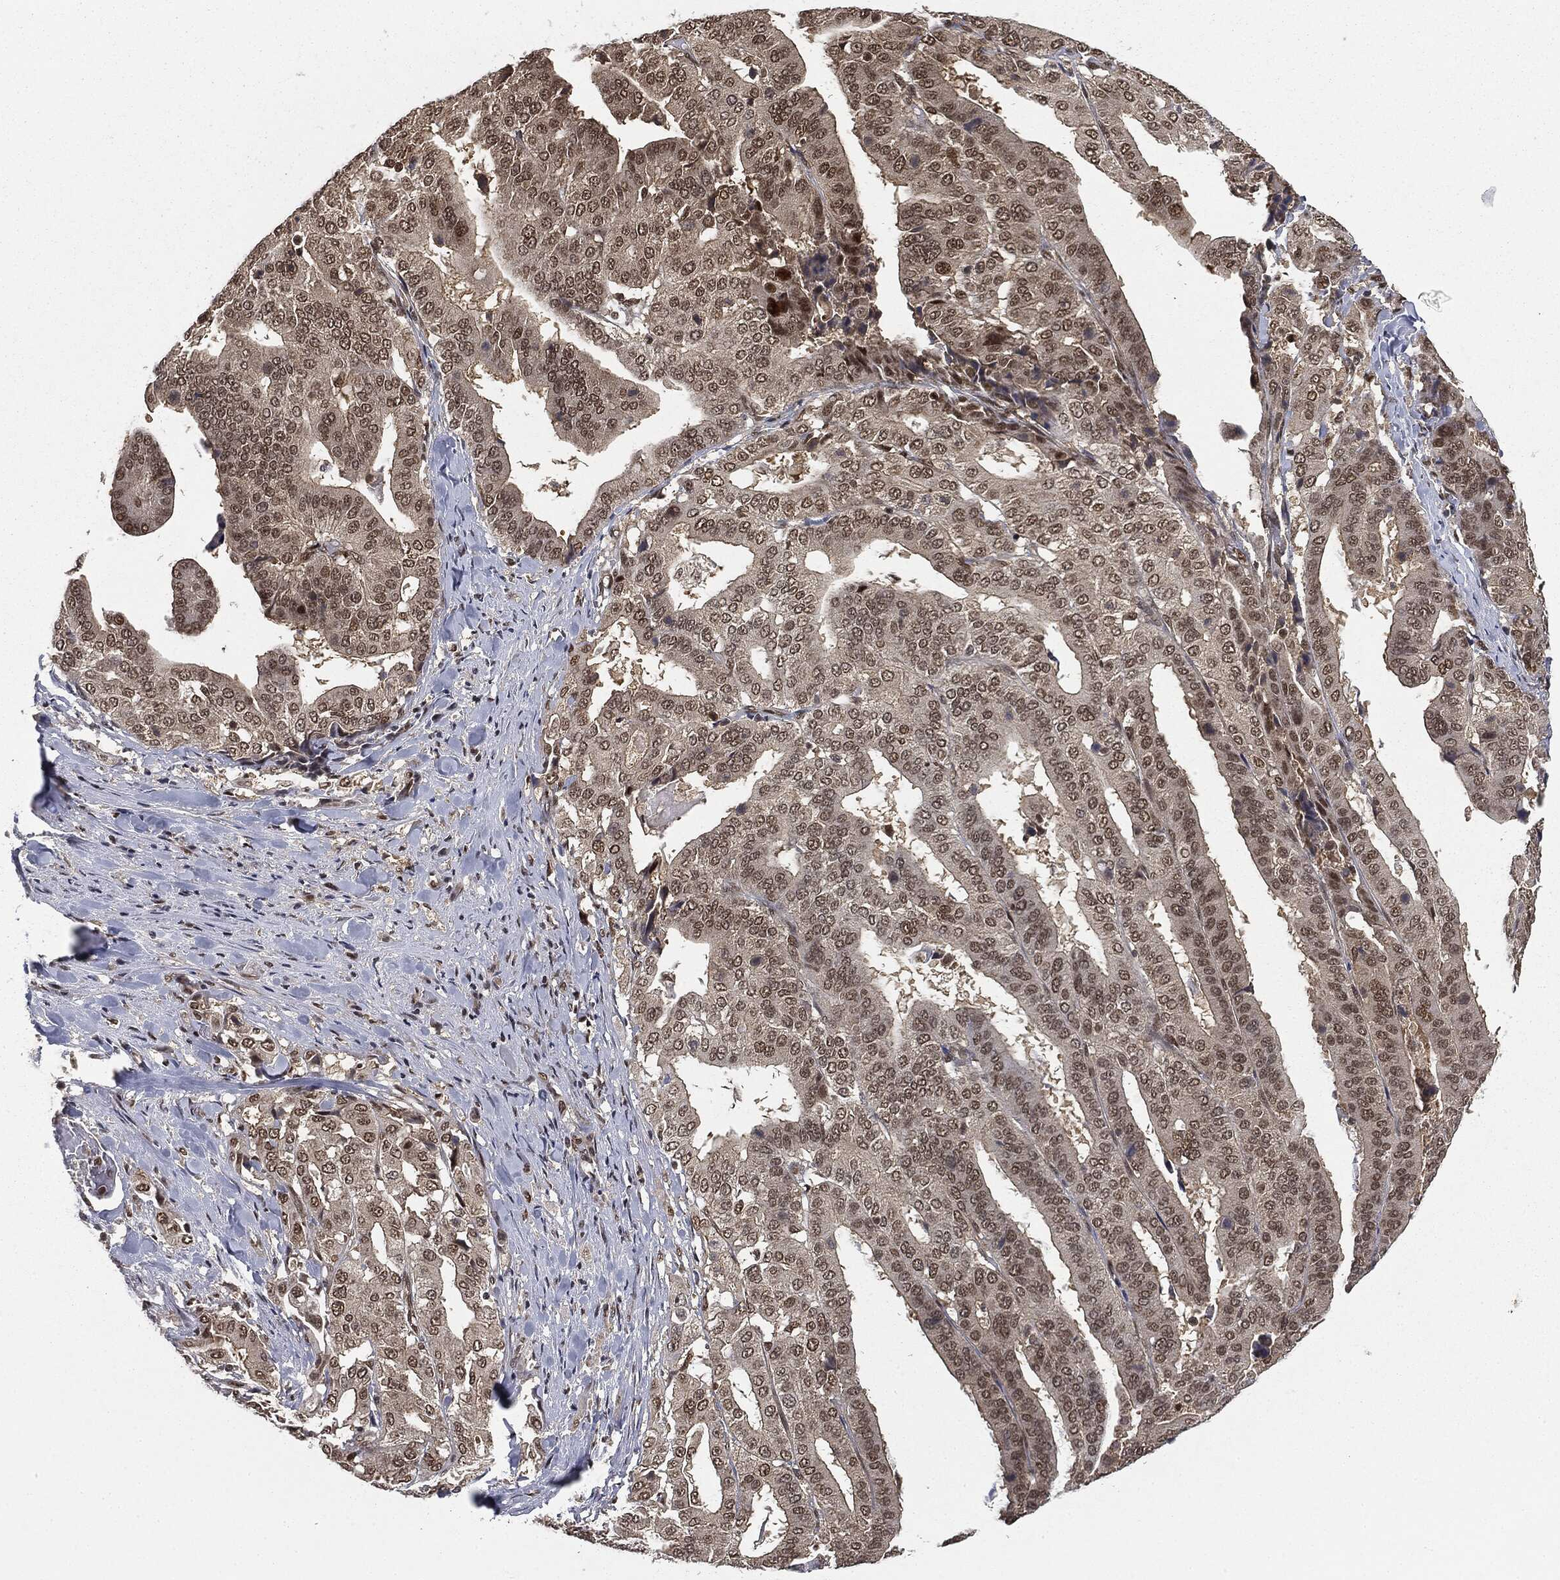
{"staining": {"intensity": "moderate", "quantity": "25%-75%", "location": "cytoplasmic/membranous,nuclear"}, "tissue": "stomach cancer", "cell_type": "Tumor cells", "image_type": "cancer", "snomed": [{"axis": "morphology", "description": "Adenocarcinoma, NOS"}, {"axis": "topography", "description": "Stomach"}], "caption": "Immunohistochemical staining of human adenocarcinoma (stomach) displays medium levels of moderate cytoplasmic/membranous and nuclear protein staining in about 25%-75% of tumor cells.", "gene": "TBC1D22A", "patient": {"sex": "male", "age": 48}}